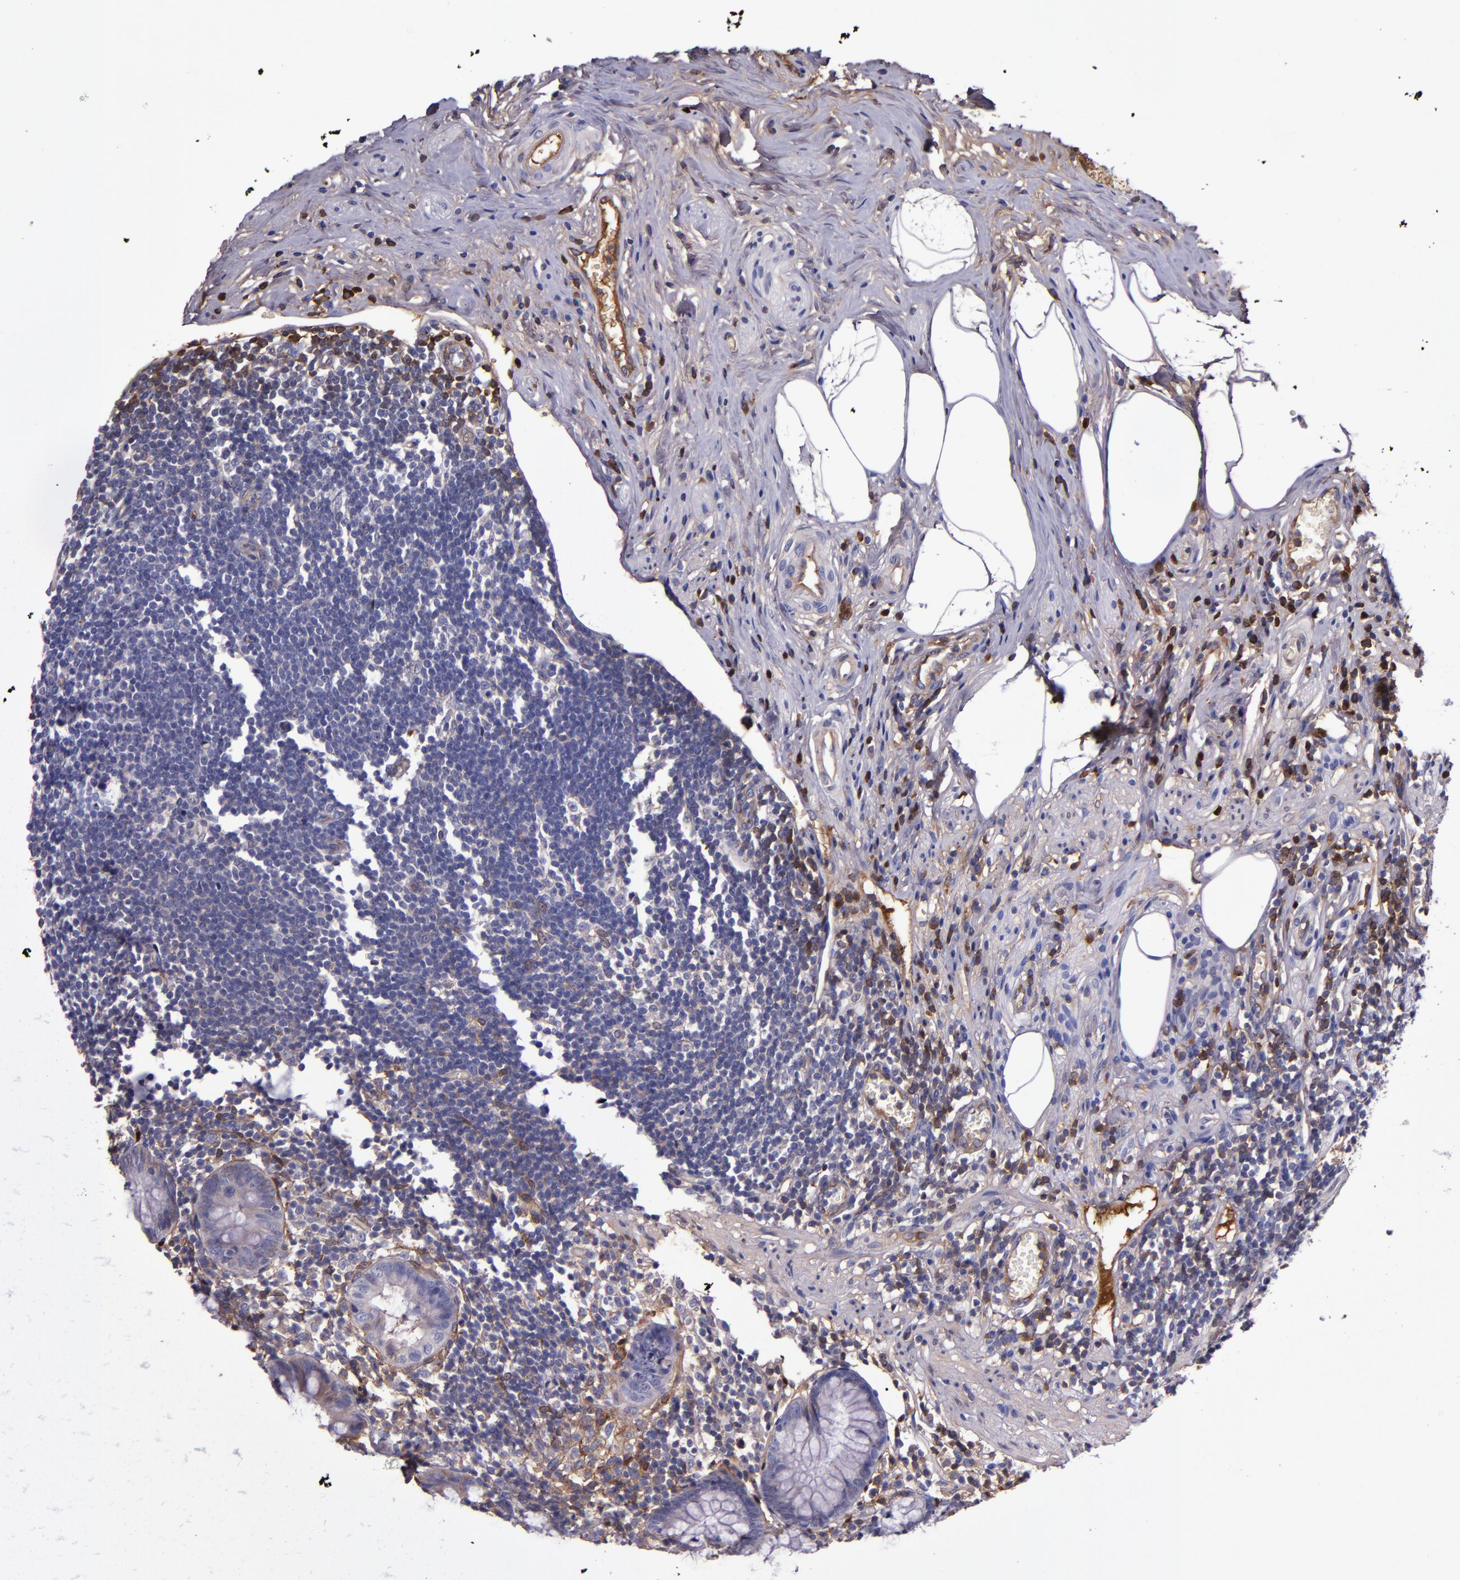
{"staining": {"intensity": "moderate", "quantity": "<25%", "location": "cytoplasmic/membranous"}, "tissue": "appendix", "cell_type": "Glandular cells", "image_type": "normal", "snomed": [{"axis": "morphology", "description": "Normal tissue, NOS"}, {"axis": "topography", "description": "Appendix"}], "caption": "Human appendix stained with a brown dye shows moderate cytoplasmic/membranous positive positivity in about <25% of glandular cells.", "gene": "CLEC3B", "patient": {"sex": "male", "age": 38}}